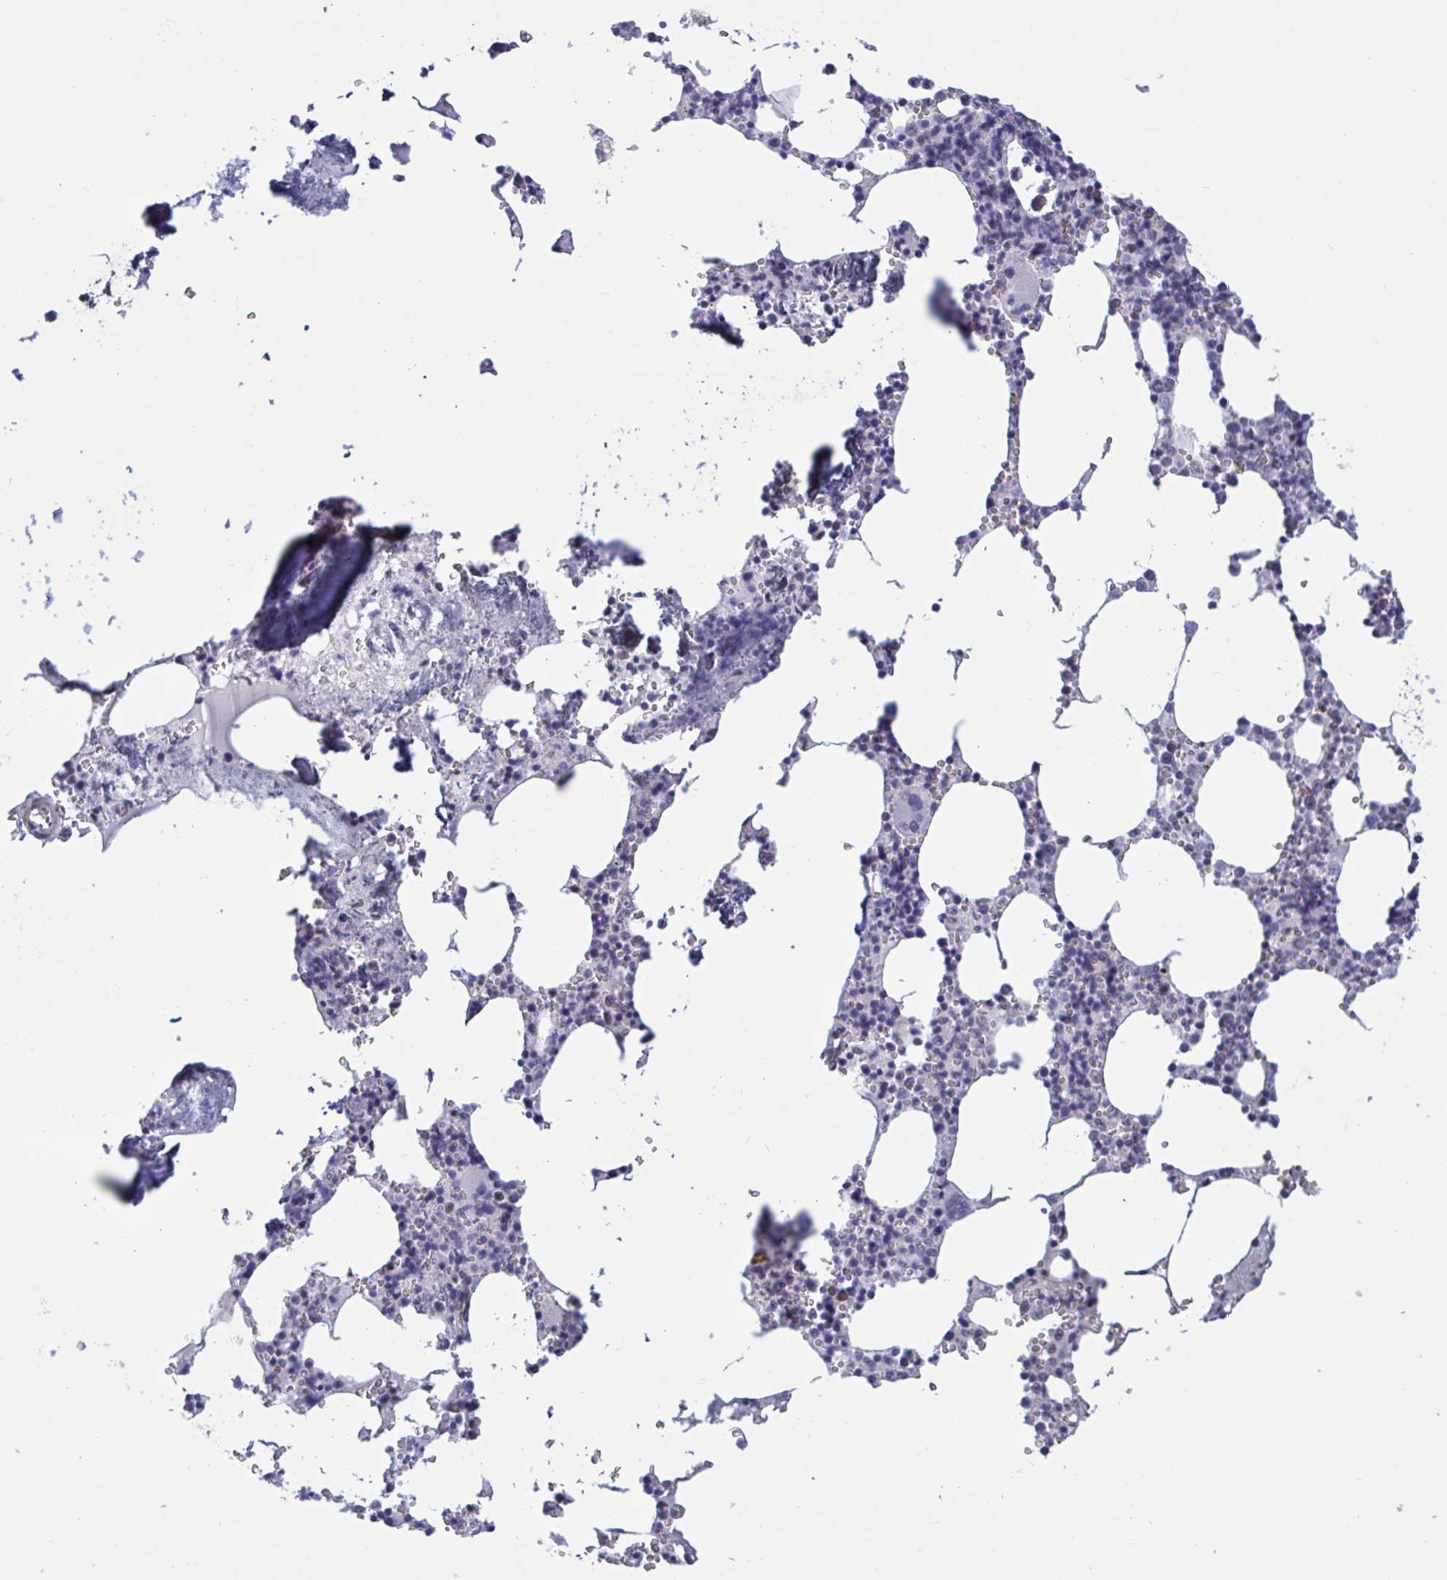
{"staining": {"intensity": "strong", "quantity": "<25%", "location": "nuclear"}, "tissue": "bone marrow", "cell_type": "Hematopoietic cells", "image_type": "normal", "snomed": [{"axis": "morphology", "description": "Normal tissue, NOS"}, {"axis": "topography", "description": "Bone marrow"}], "caption": "An immunohistochemistry histopathology image of normal tissue is shown. Protein staining in brown labels strong nuclear positivity in bone marrow within hematopoietic cells. (DAB IHC with brightfield microscopy, high magnification).", "gene": "BCL7B", "patient": {"sex": "male", "age": 54}}